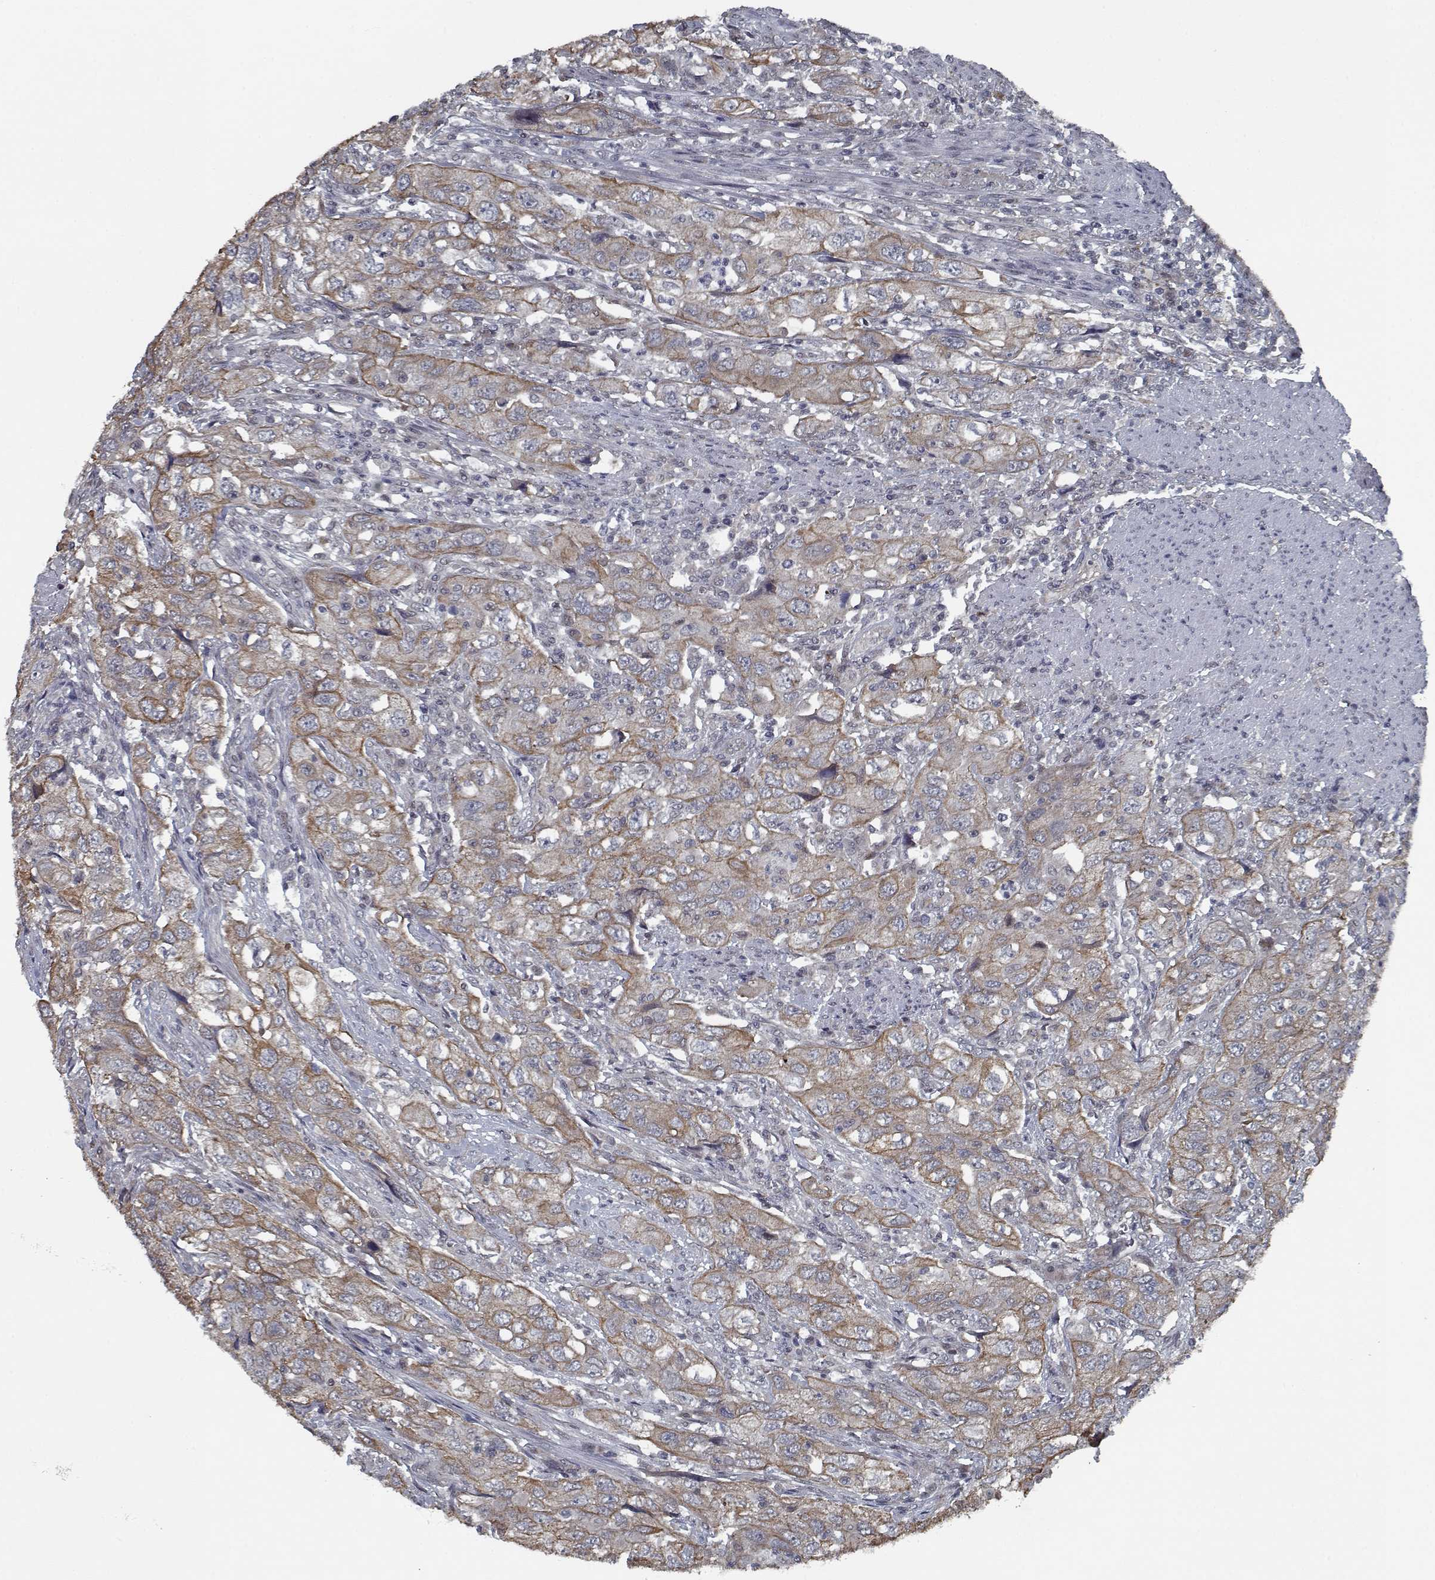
{"staining": {"intensity": "moderate", "quantity": ">75%", "location": "cytoplasmic/membranous"}, "tissue": "urothelial cancer", "cell_type": "Tumor cells", "image_type": "cancer", "snomed": [{"axis": "morphology", "description": "Urothelial carcinoma, High grade"}, {"axis": "topography", "description": "Urinary bladder"}], "caption": "High-power microscopy captured an immunohistochemistry image of urothelial carcinoma (high-grade), revealing moderate cytoplasmic/membranous expression in approximately >75% of tumor cells. Immunohistochemistry (ihc) stains the protein of interest in brown and the nuclei are stained blue.", "gene": "NLK", "patient": {"sex": "male", "age": 76}}